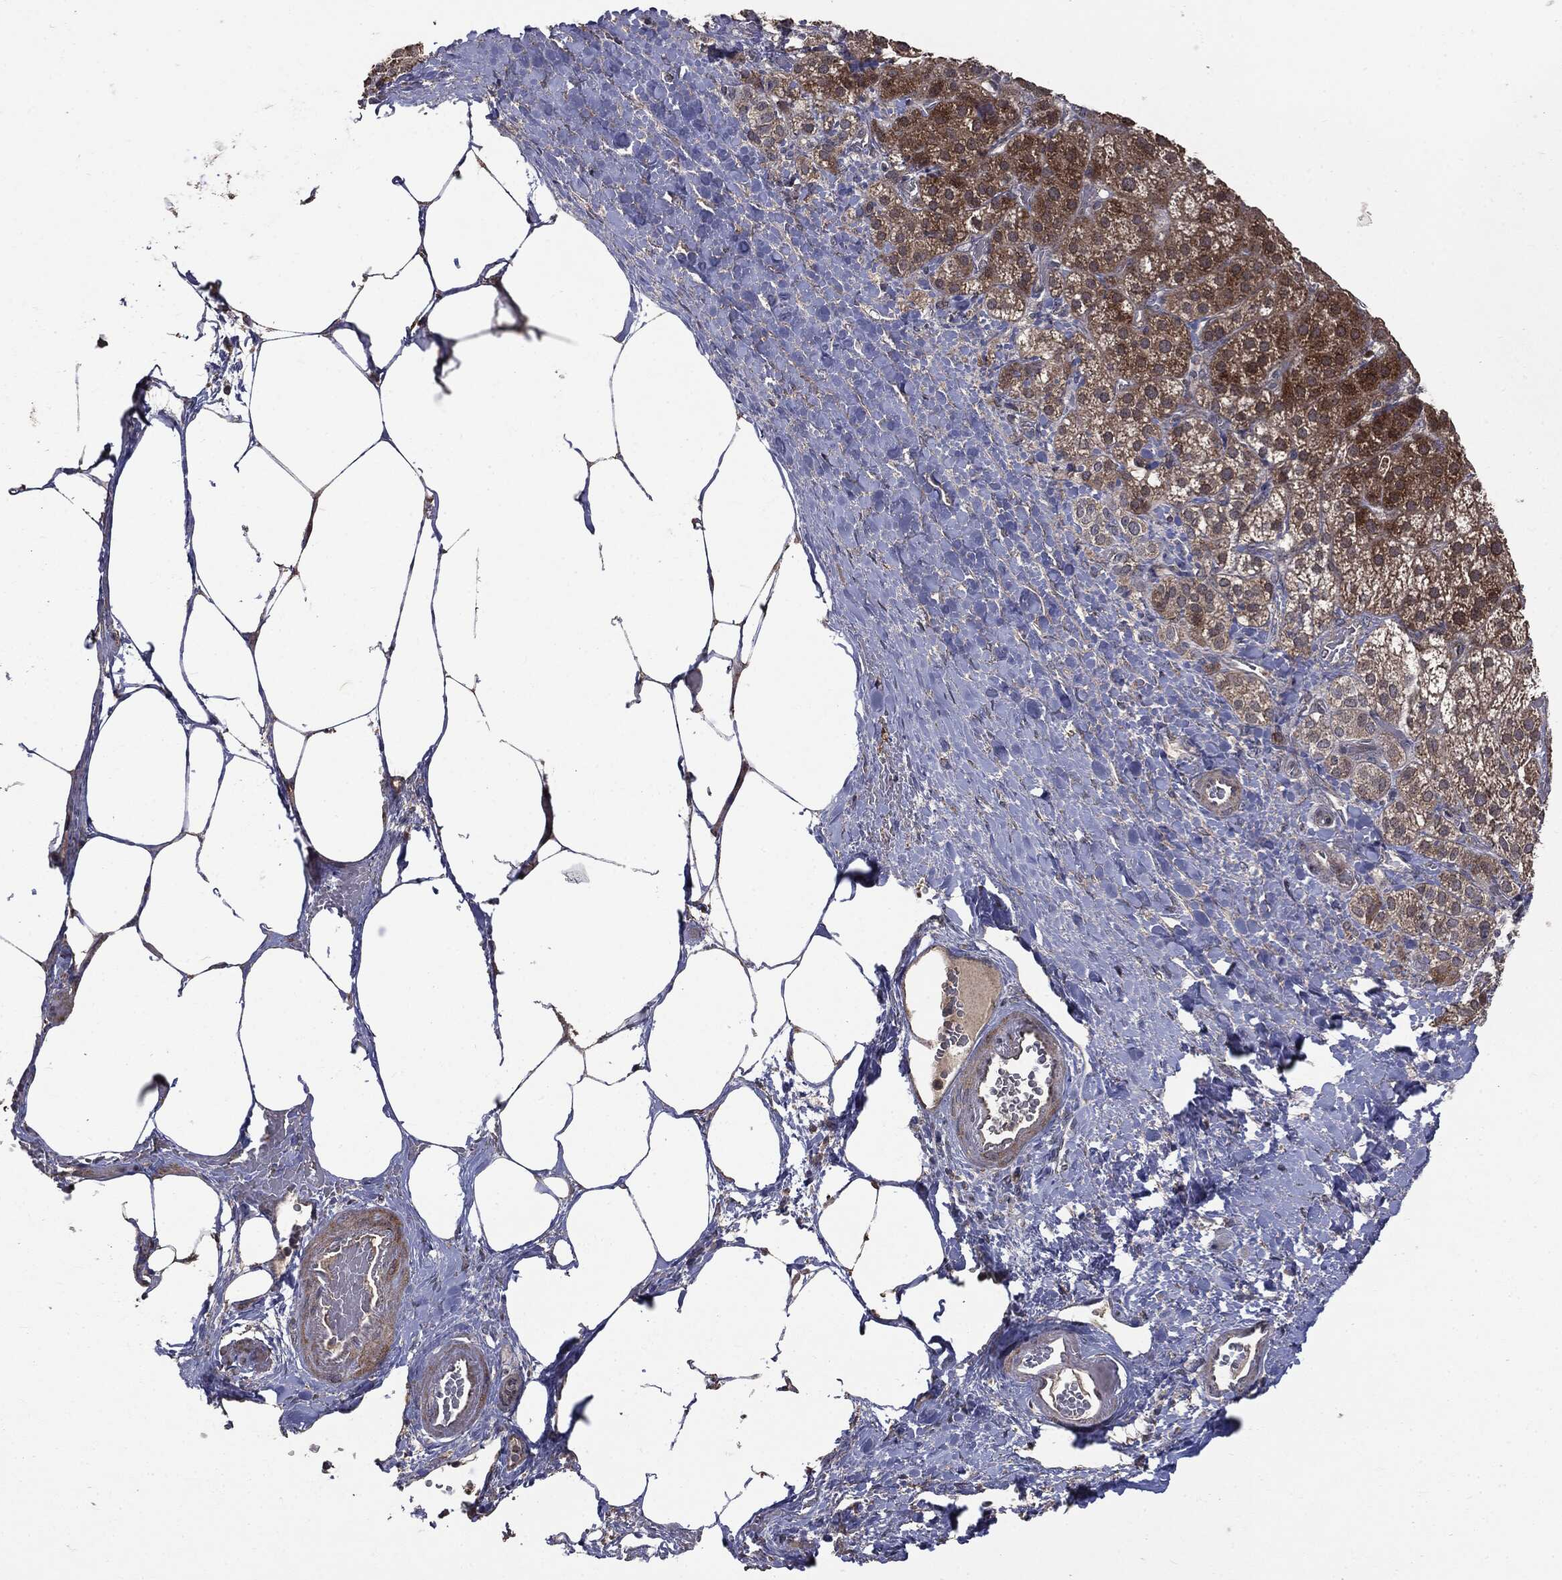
{"staining": {"intensity": "moderate", "quantity": "25%-75%", "location": "cytoplasmic/membranous"}, "tissue": "adrenal gland", "cell_type": "Glandular cells", "image_type": "normal", "snomed": [{"axis": "morphology", "description": "Normal tissue, NOS"}, {"axis": "topography", "description": "Adrenal gland"}], "caption": "The histopathology image shows staining of unremarkable adrenal gland, revealing moderate cytoplasmic/membranous protein expression (brown color) within glandular cells. (Brightfield microscopy of DAB IHC at high magnification).", "gene": "MTOR", "patient": {"sex": "male", "age": 57}}